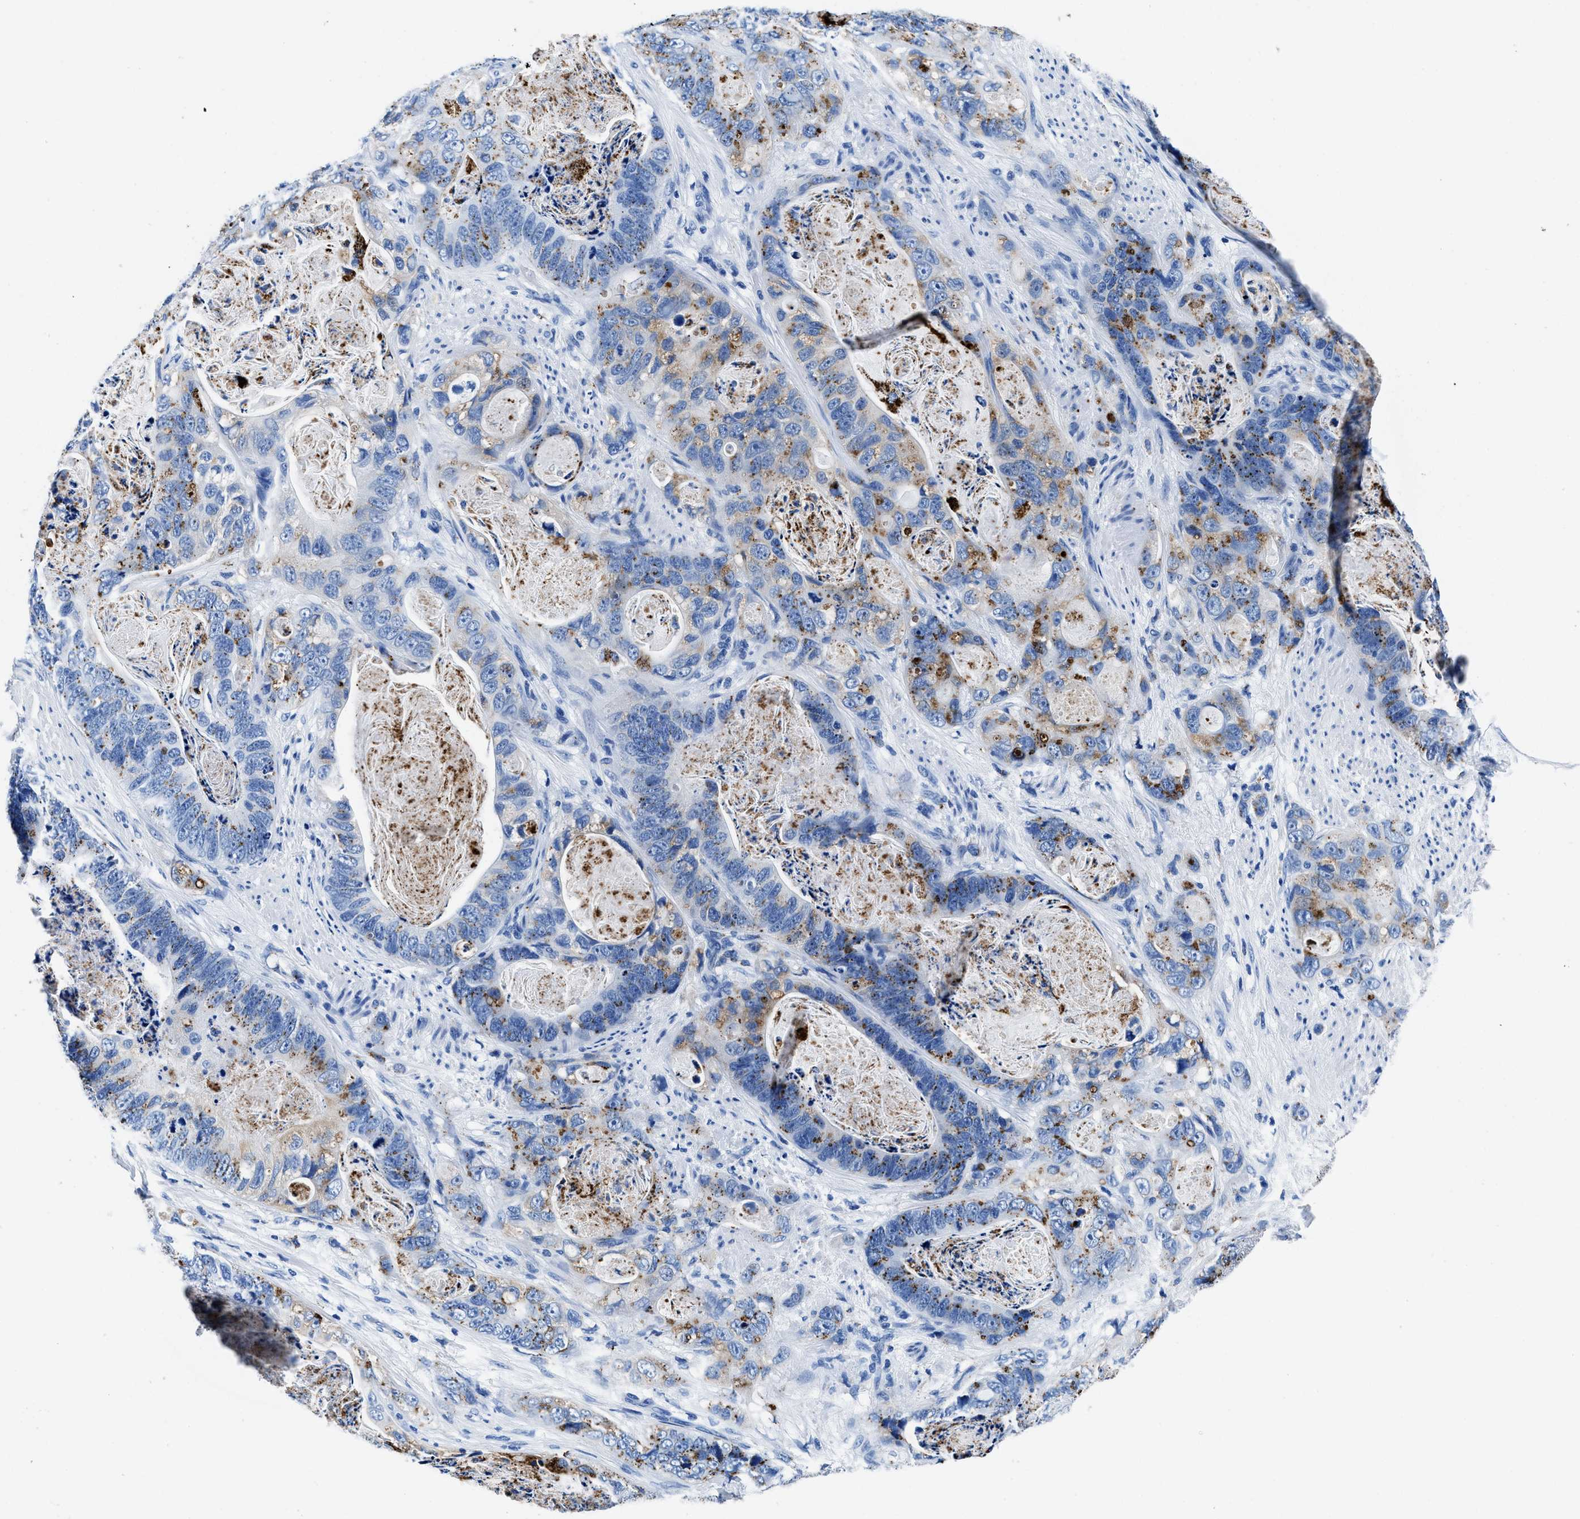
{"staining": {"intensity": "moderate", "quantity": "25%-75%", "location": "cytoplasmic/membranous"}, "tissue": "stomach cancer", "cell_type": "Tumor cells", "image_type": "cancer", "snomed": [{"axis": "morphology", "description": "Adenocarcinoma, NOS"}, {"axis": "topography", "description": "Stomach"}], "caption": "Immunohistochemical staining of adenocarcinoma (stomach) displays medium levels of moderate cytoplasmic/membranous protein staining in approximately 25%-75% of tumor cells.", "gene": "OR14K1", "patient": {"sex": "female", "age": 89}}